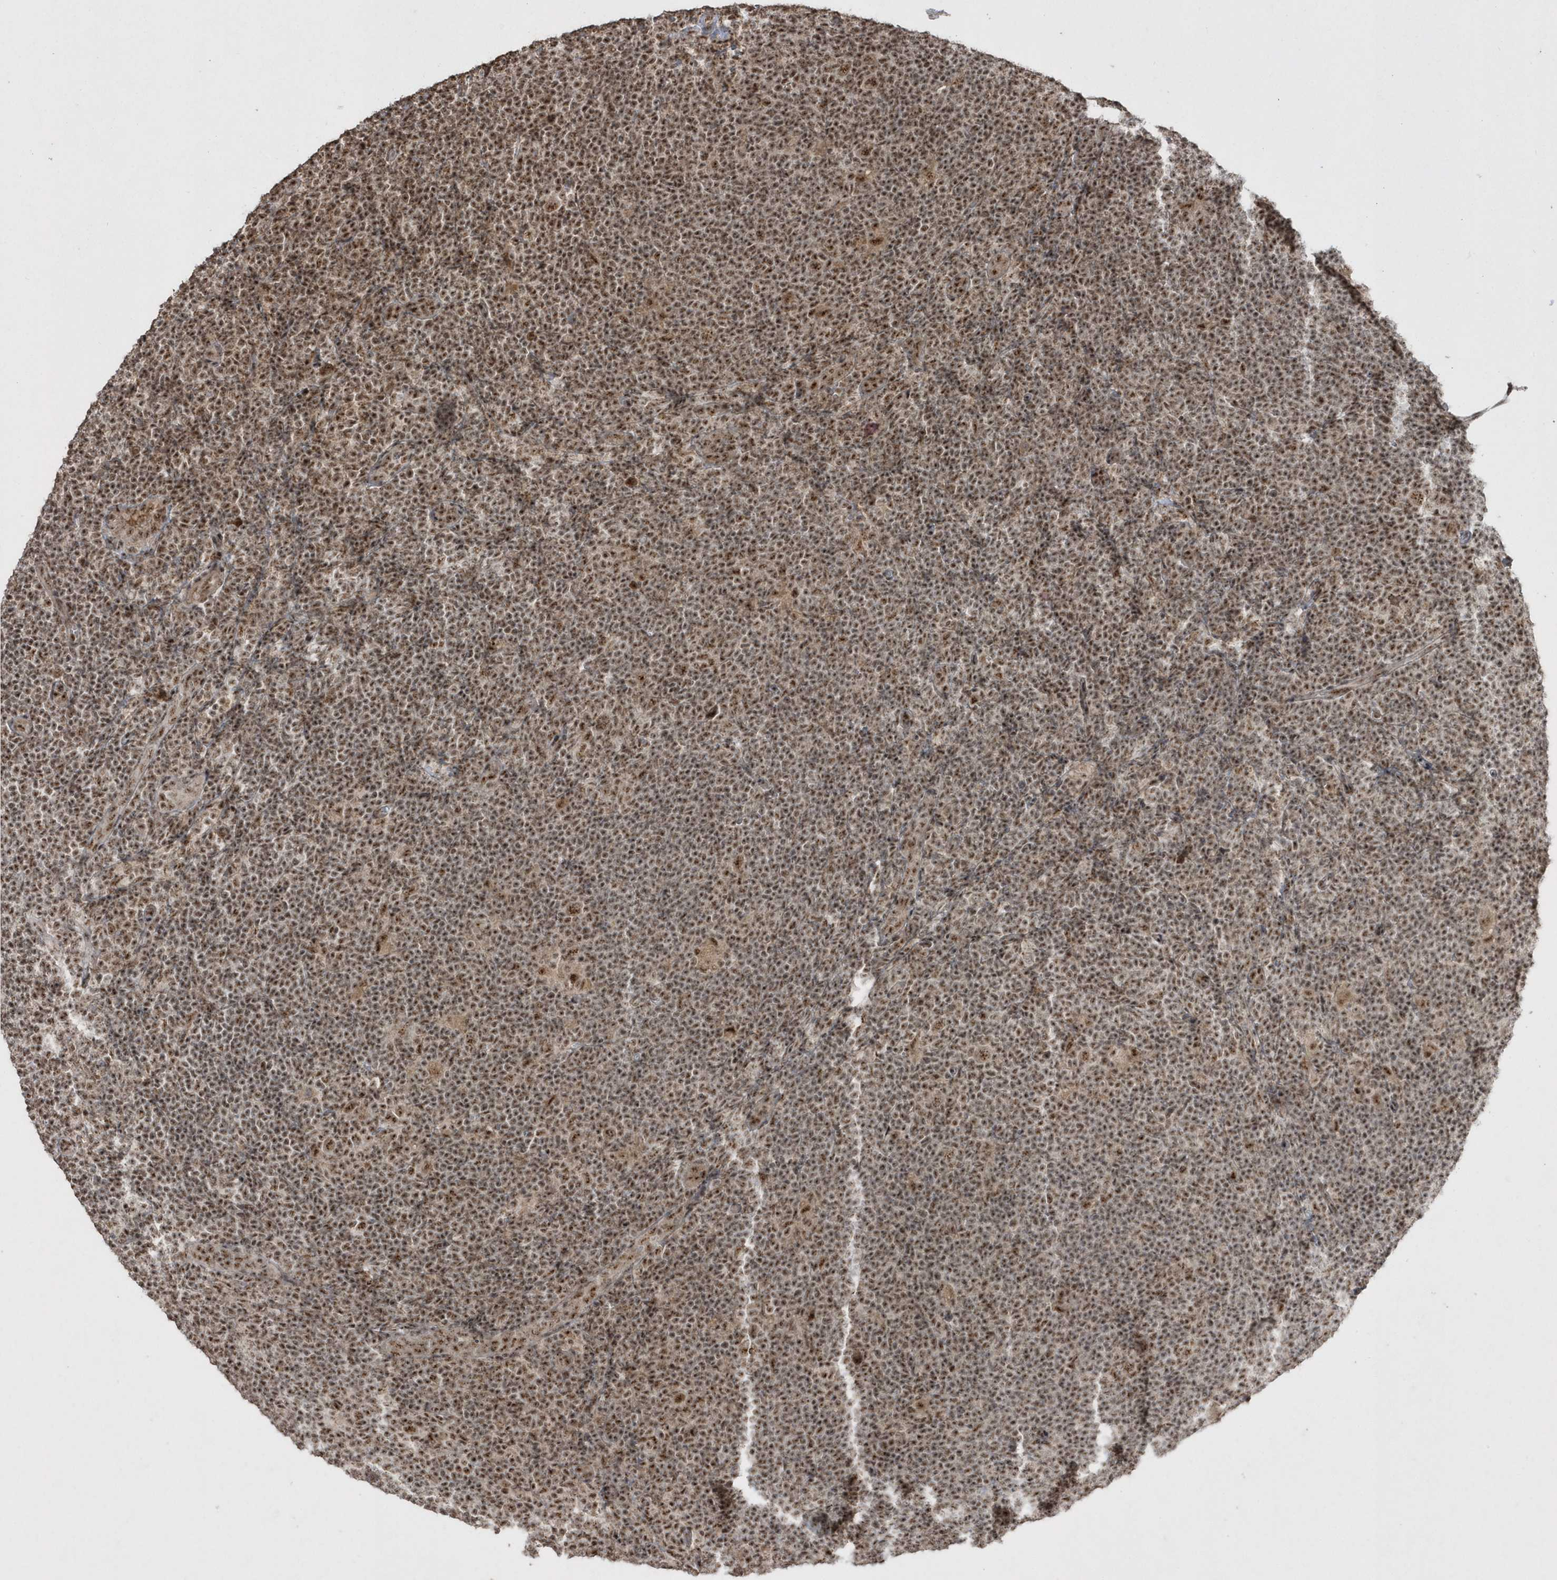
{"staining": {"intensity": "strong", "quantity": ">75%", "location": "nuclear"}, "tissue": "lymphoma", "cell_type": "Tumor cells", "image_type": "cancer", "snomed": [{"axis": "morphology", "description": "Hodgkin's disease, NOS"}, {"axis": "topography", "description": "Lymph node"}], "caption": "Hodgkin's disease tissue shows strong nuclear positivity in approximately >75% of tumor cells, visualized by immunohistochemistry. (Brightfield microscopy of DAB IHC at high magnification).", "gene": "POLR3B", "patient": {"sex": "female", "age": 57}}